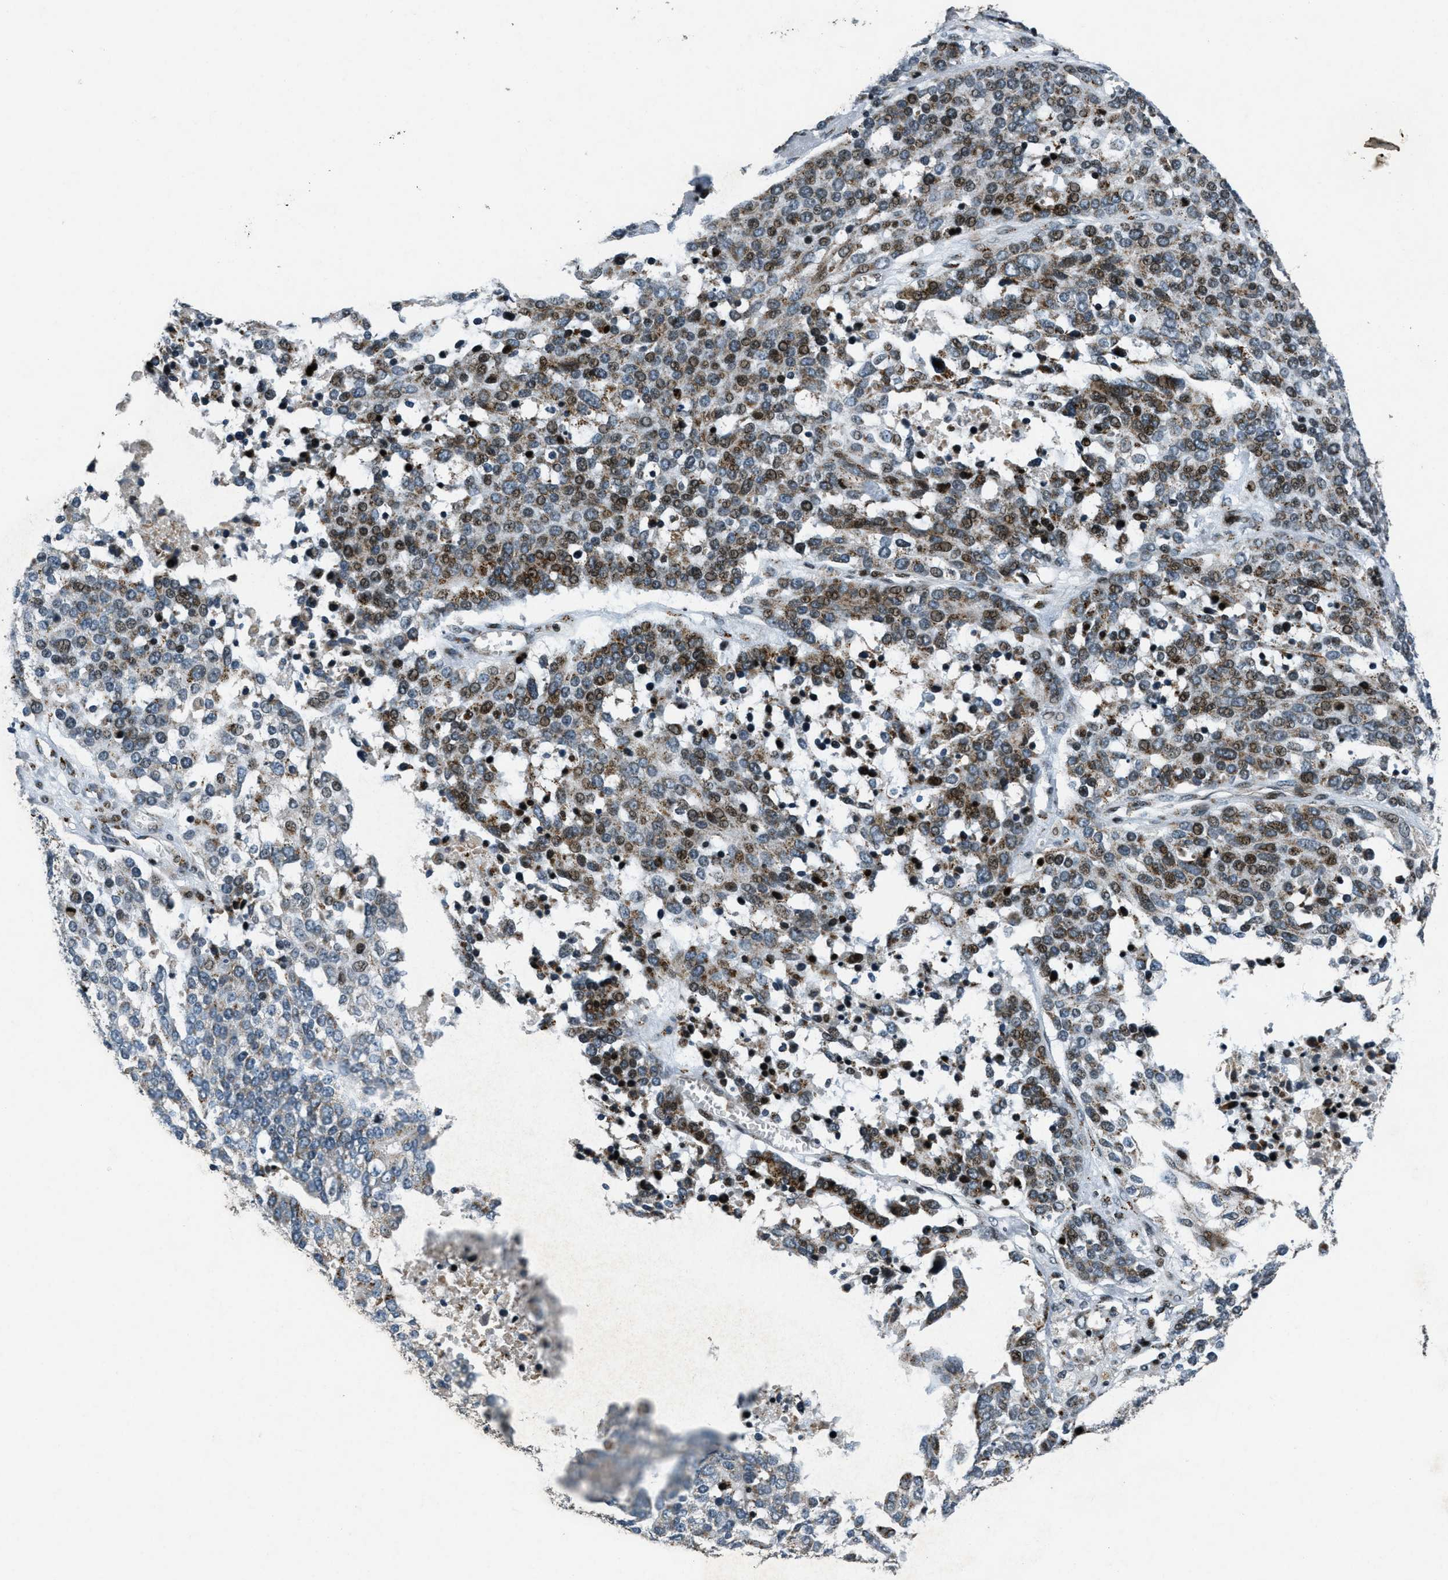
{"staining": {"intensity": "moderate", "quantity": "25%-75%", "location": "nuclear"}, "tissue": "ovarian cancer", "cell_type": "Tumor cells", "image_type": "cancer", "snomed": [{"axis": "morphology", "description": "Cystadenocarcinoma, serous, NOS"}, {"axis": "topography", "description": "Ovary"}], "caption": "Human serous cystadenocarcinoma (ovarian) stained with a protein marker displays moderate staining in tumor cells.", "gene": "GPC6", "patient": {"sex": "female", "age": 44}}